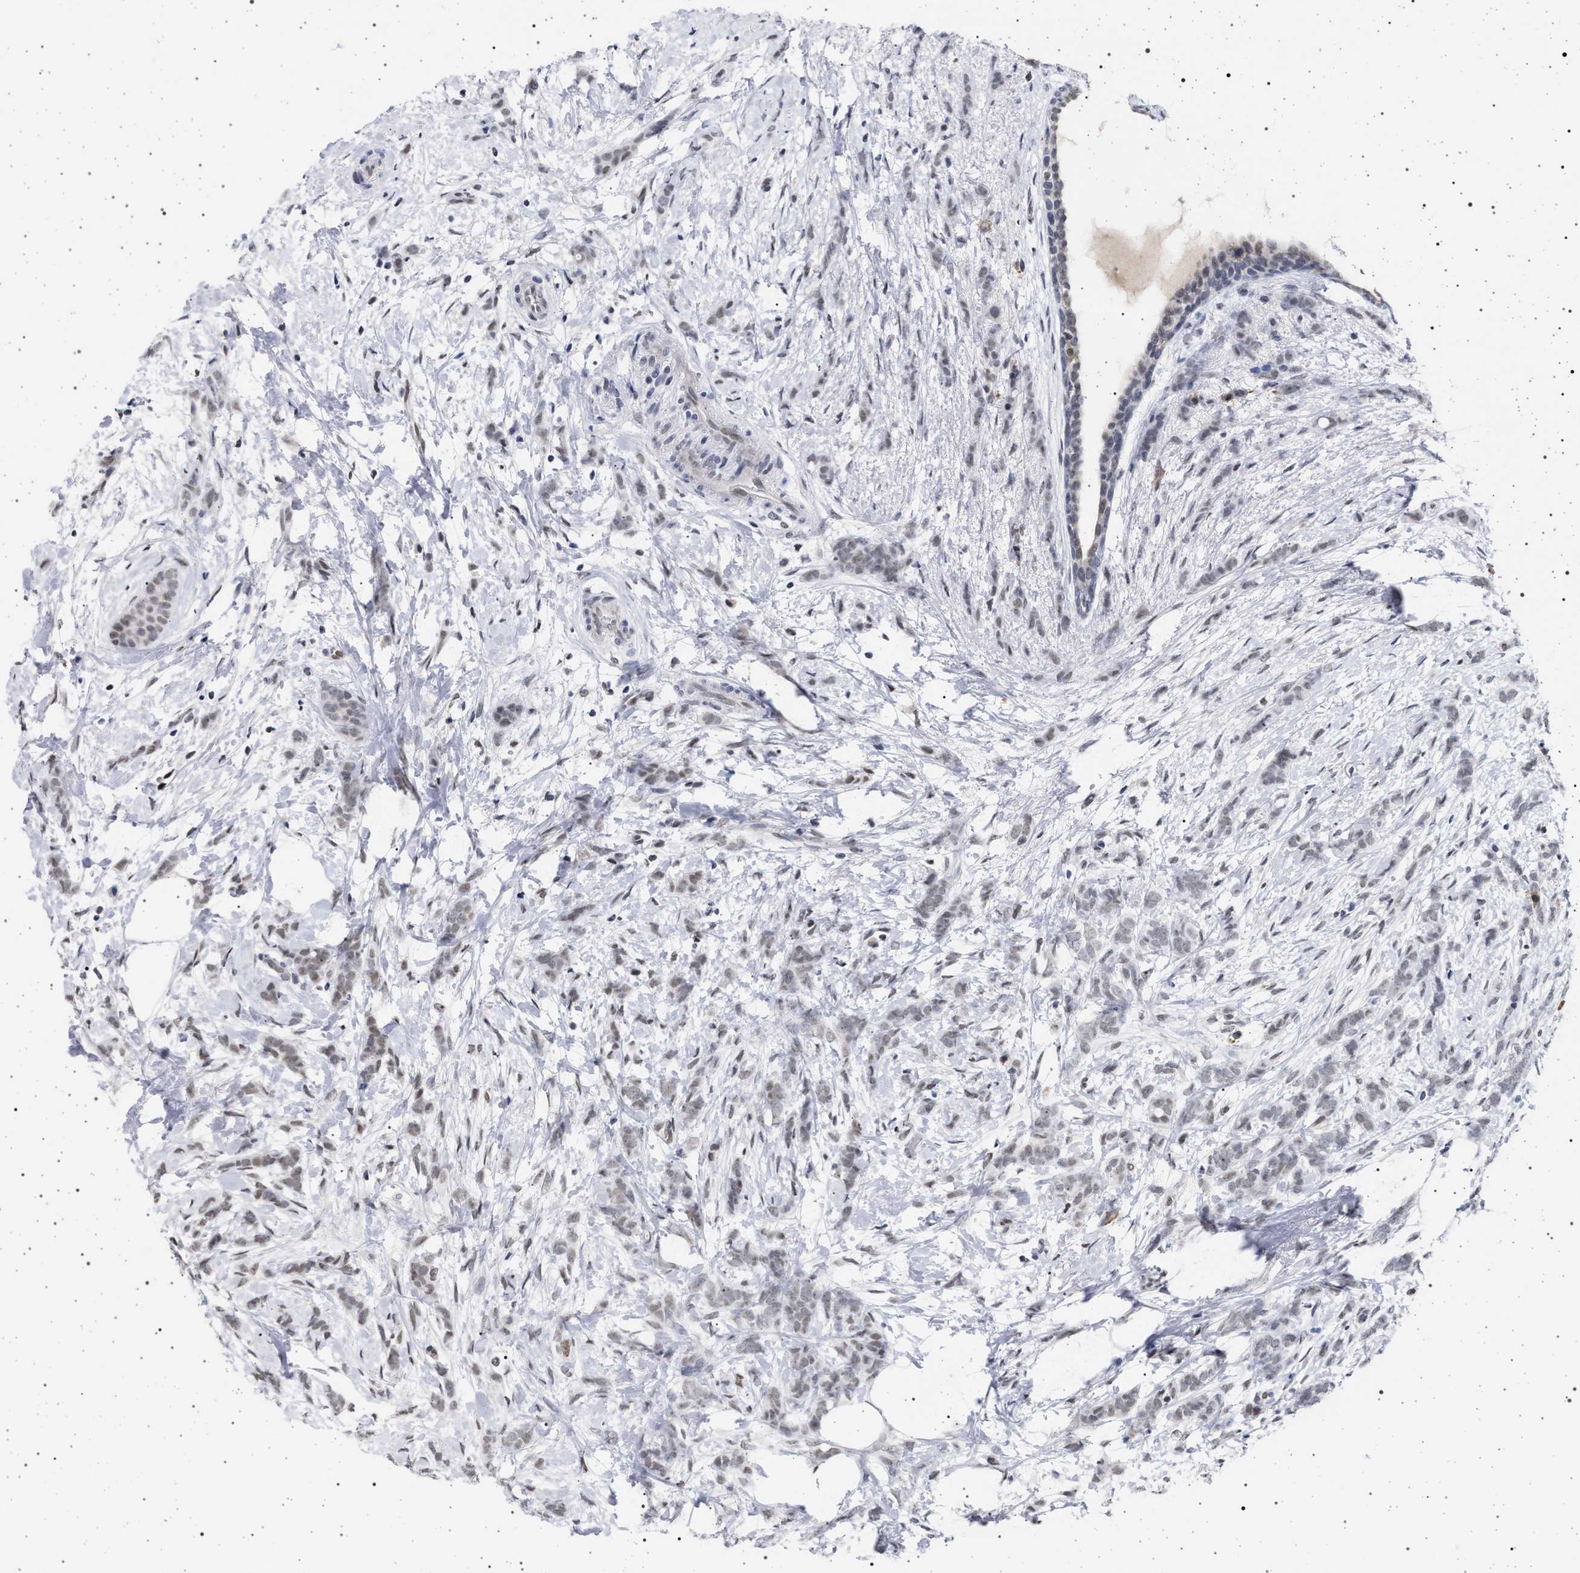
{"staining": {"intensity": "weak", "quantity": "25%-75%", "location": "nuclear"}, "tissue": "breast cancer", "cell_type": "Tumor cells", "image_type": "cancer", "snomed": [{"axis": "morphology", "description": "Lobular carcinoma, in situ"}, {"axis": "morphology", "description": "Lobular carcinoma"}, {"axis": "topography", "description": "Breast"}], "caption": "Breast lobular carcinoma was stained to show a protein in brown. There is low levels of weak nuclear expression in about 25%-75% of tumor cells.", "gene": "PHF12", "patient": {"sex": "female", "age": 41}}